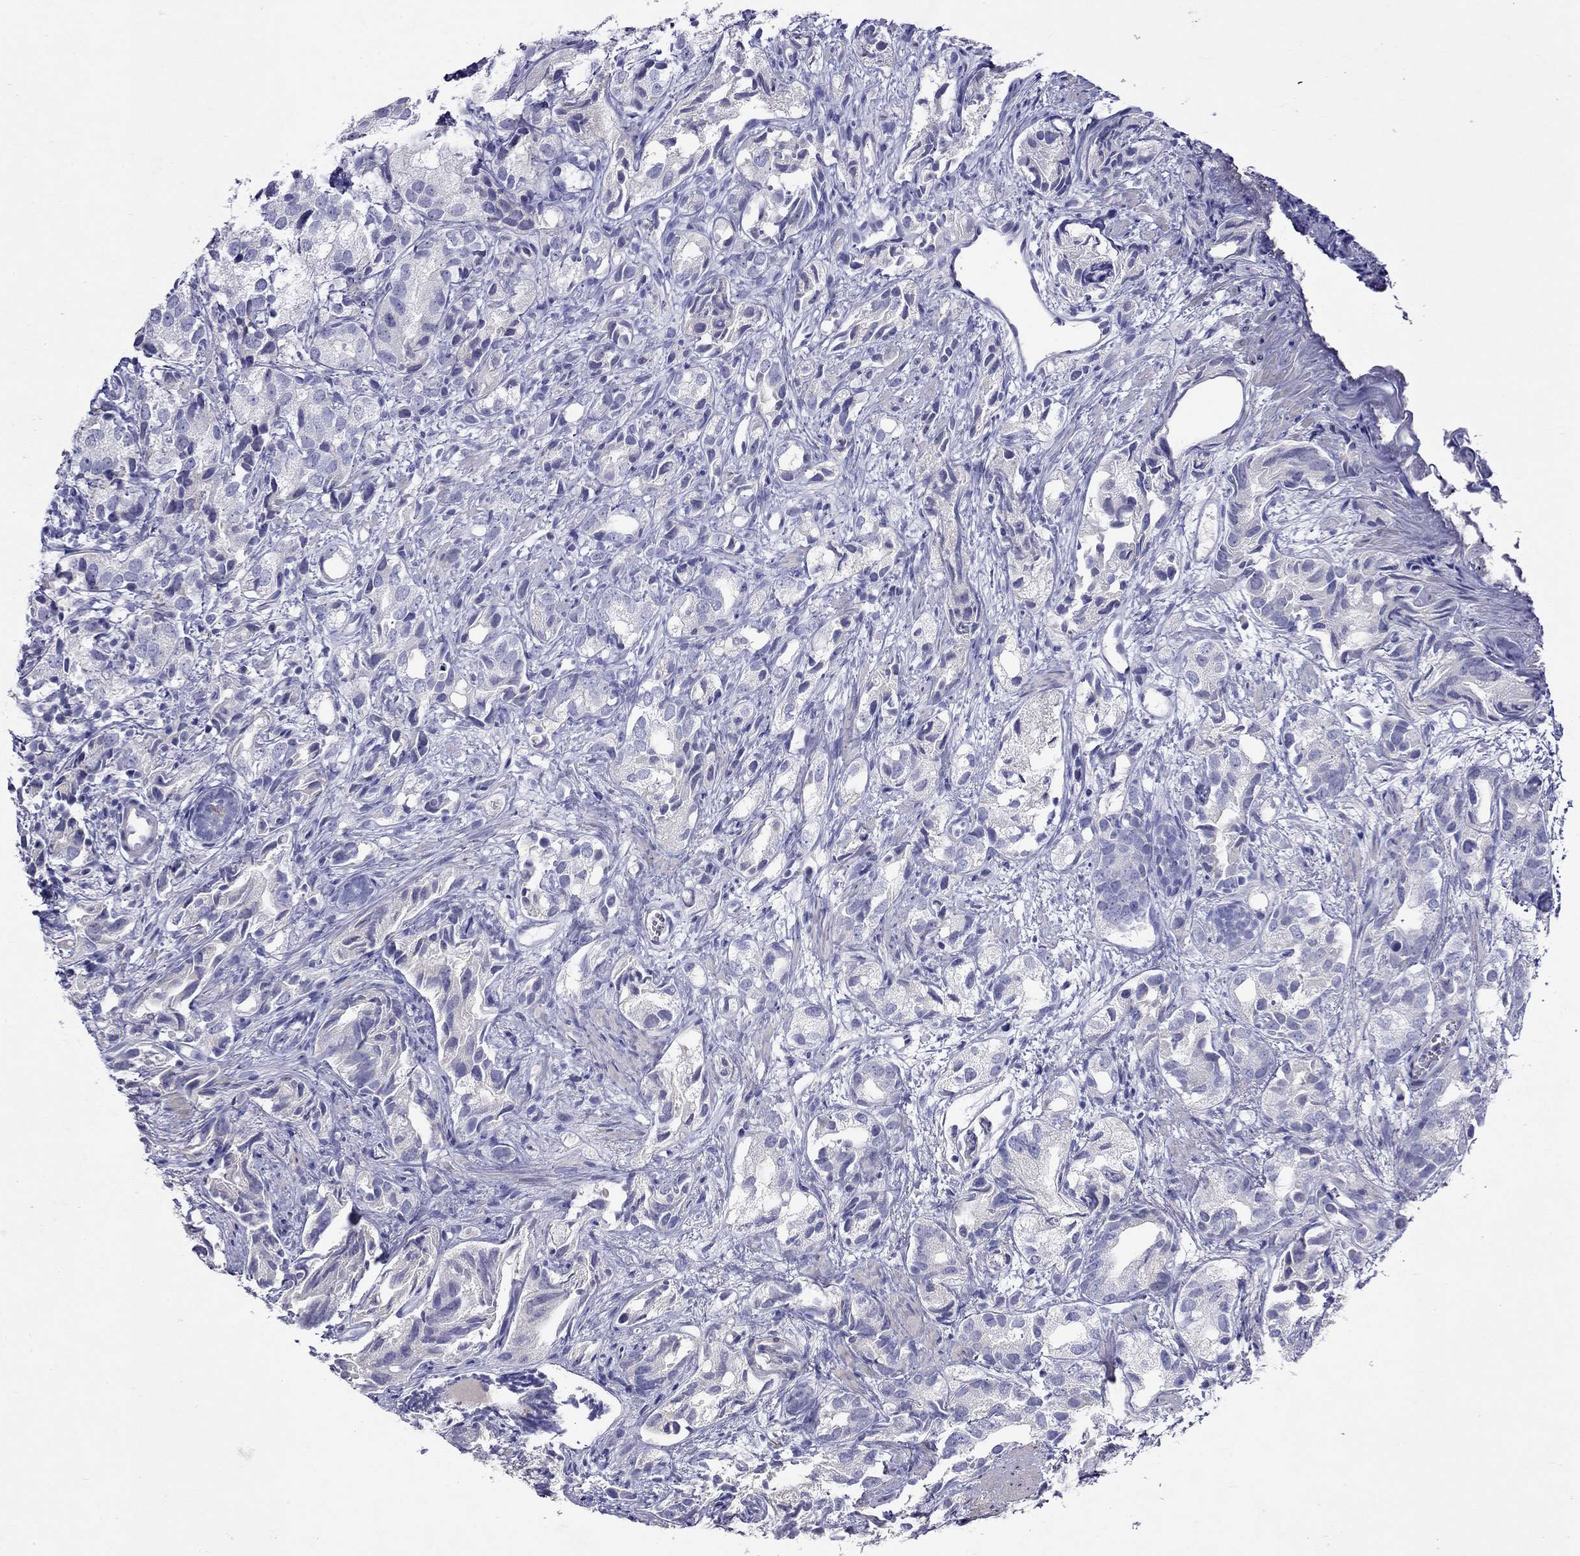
{"staining": {"intensity": "negative", "quantity": "none", "location": "none"}, "tissue": "prostate cancer", "cell_type": "Tumor cells", "image_type": "cancer", "snomed": [{"axis": "morphology", "description": "Adenocarcinoma, High grade"}, {"axis": "topography", "description": "Prostate"}], "caption": "A micrograph of prostate high-grade adenocarcinoma stained for a protein displays no brown staining in tumor cells.", "gene": "GNAT3", "patient": {"sex": "male", "age": 82}}